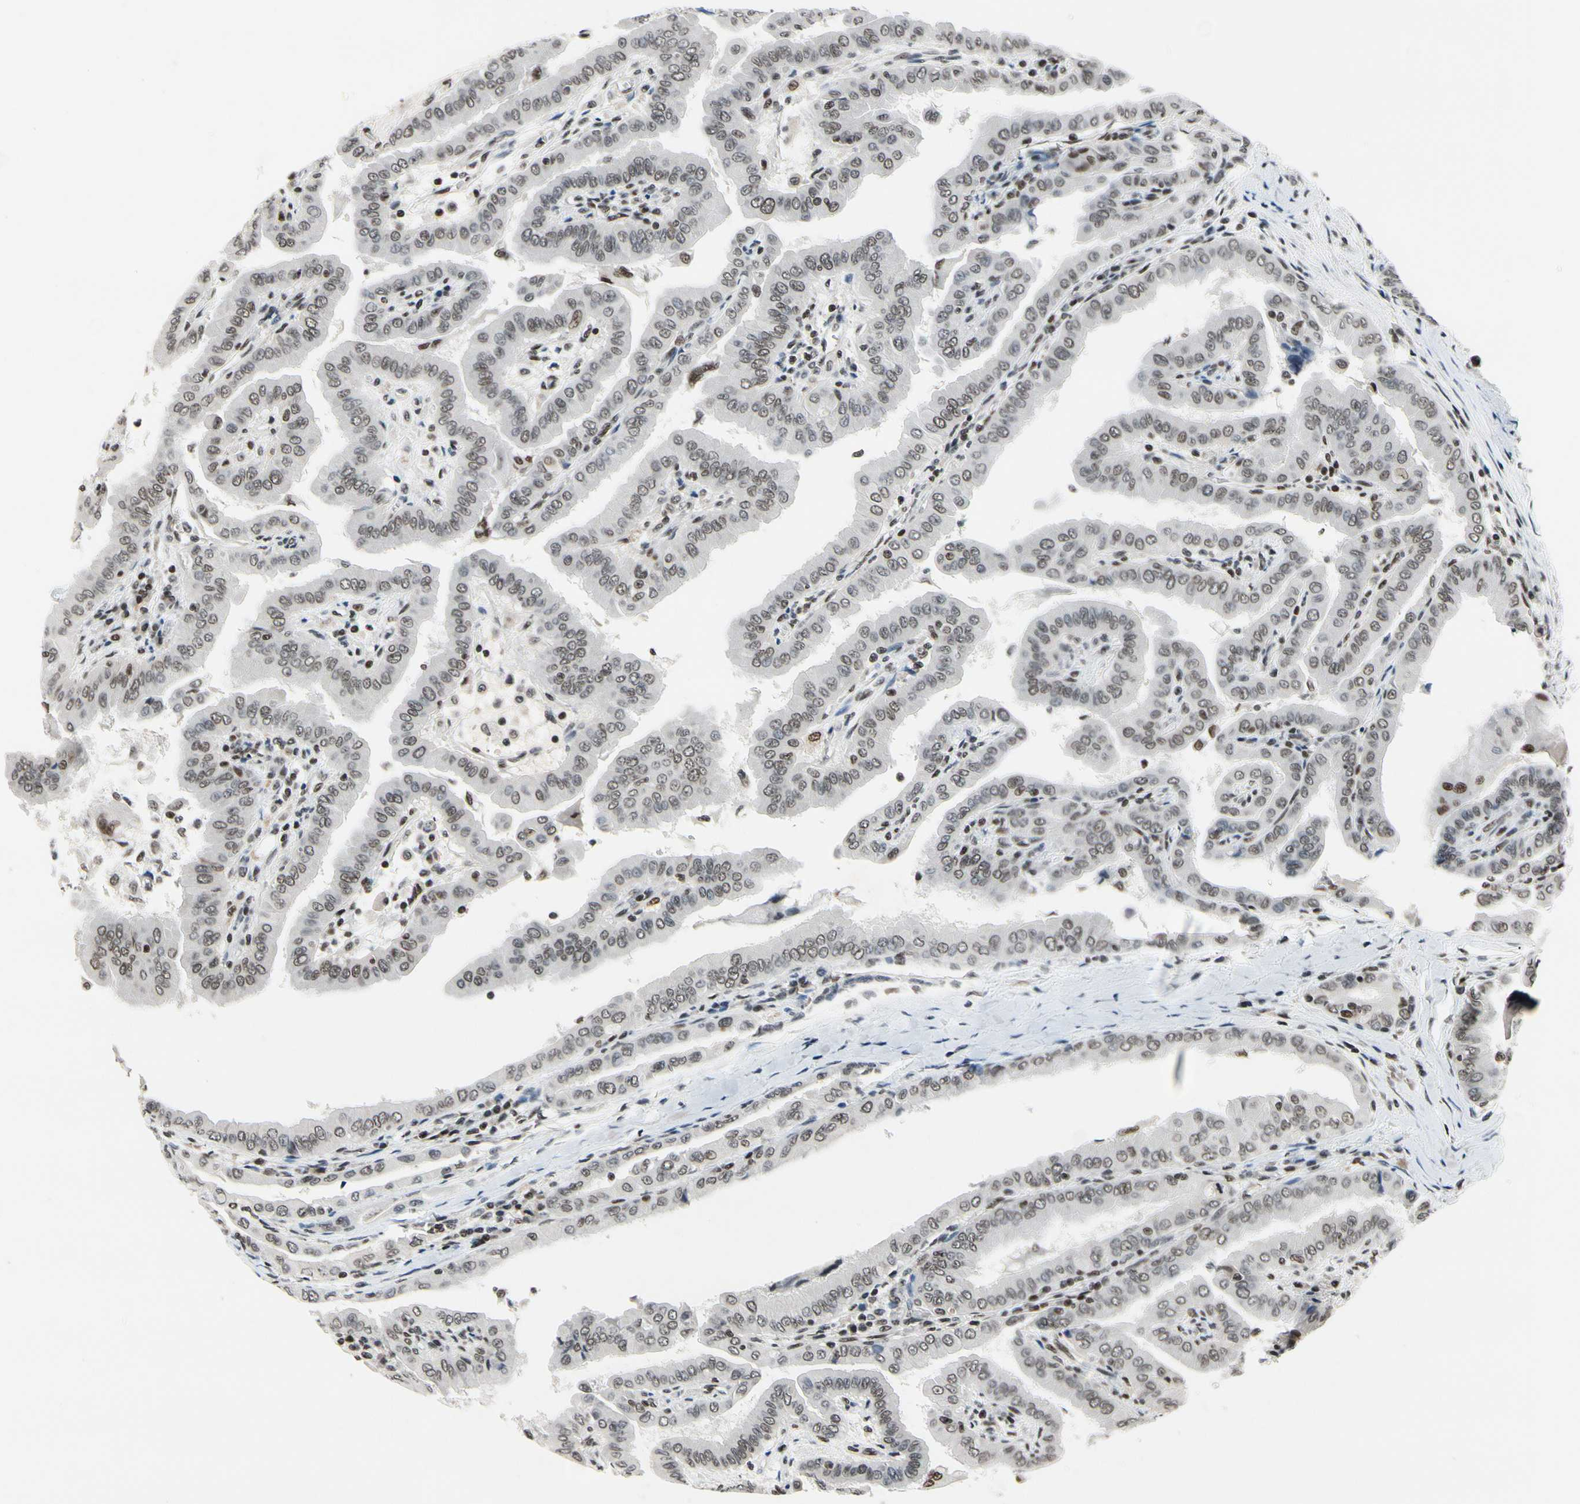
{"staining": {"intensity": "moderate", "quantity": ">75%", "location": "nuclear"}, "tissue": "thyroid cancer", "cell_type": "Tumor cells", "image_type": "cancer", "snomed": [{"axis": "morphology", "description": "Papillary adenocarcinoma, NOS"}, {"axis": "topography", "description": "Thyroid gland"}], "caption": "This image displays immunohistochemistry staining of human thyroid papillary adenocarcinoma, with medium moderate nuclear expression in about >75% of tumor cells.", "gene": "RECQL", "patient": {"sex": "male", "age": 33}}